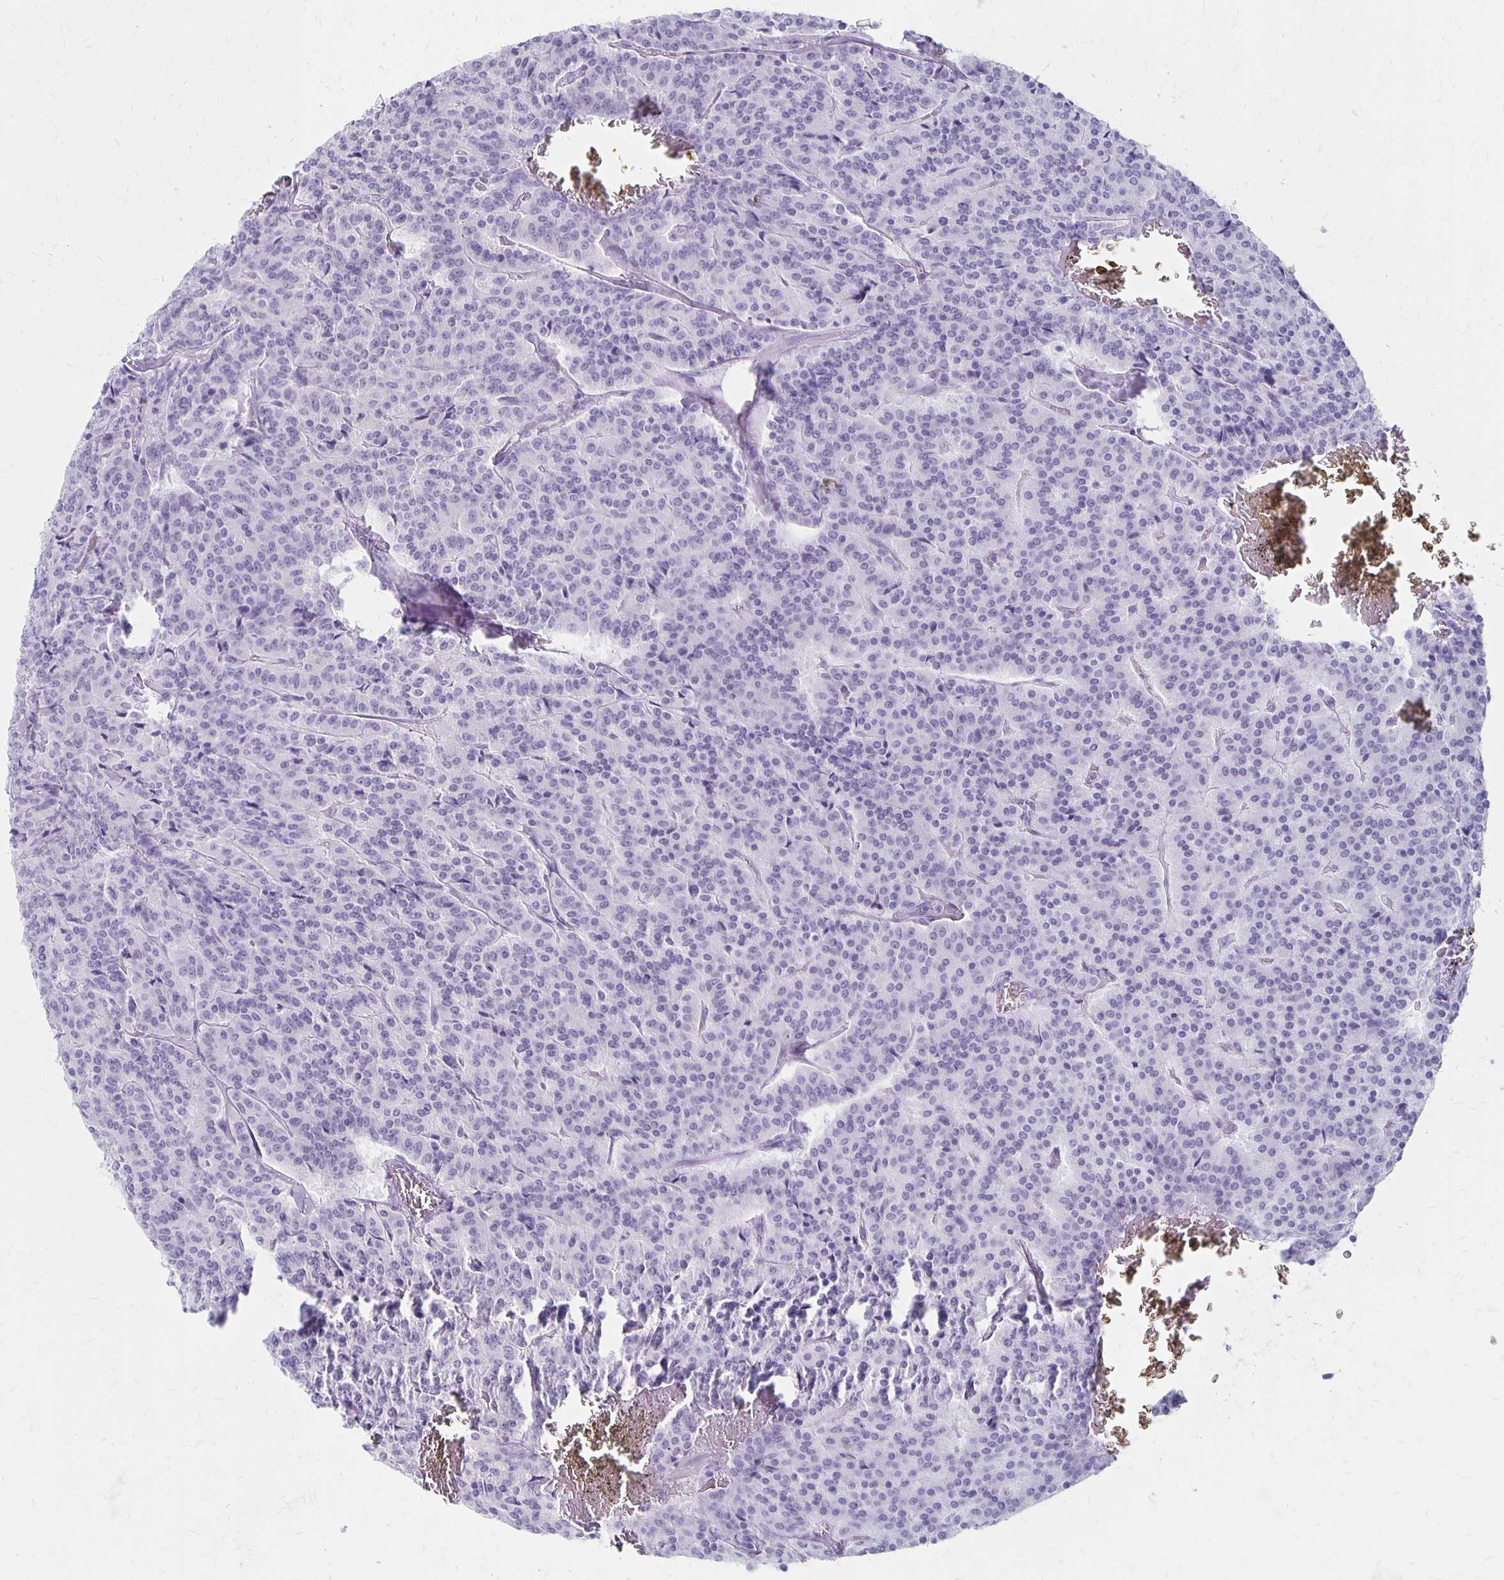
{"staining": {"intensity": "negative", "quantity": "none", "location": "none"}, "tissue": "carcinoid", "cell_type": "Tumor cells", "image_type": "cancer", "snomed": [{"axis": "morphology", "description": "Carcinoid, malignant, NOS"}, {"axis": "topography", "description": "Lung"}], "caption": "Immunohistochemistry histopathology image of carcinoid stained for a protein (brown), which displays no positivity in tumor cells.", "gene": "MAGEC2", "patient": {"sex": "male", "age": 70}}